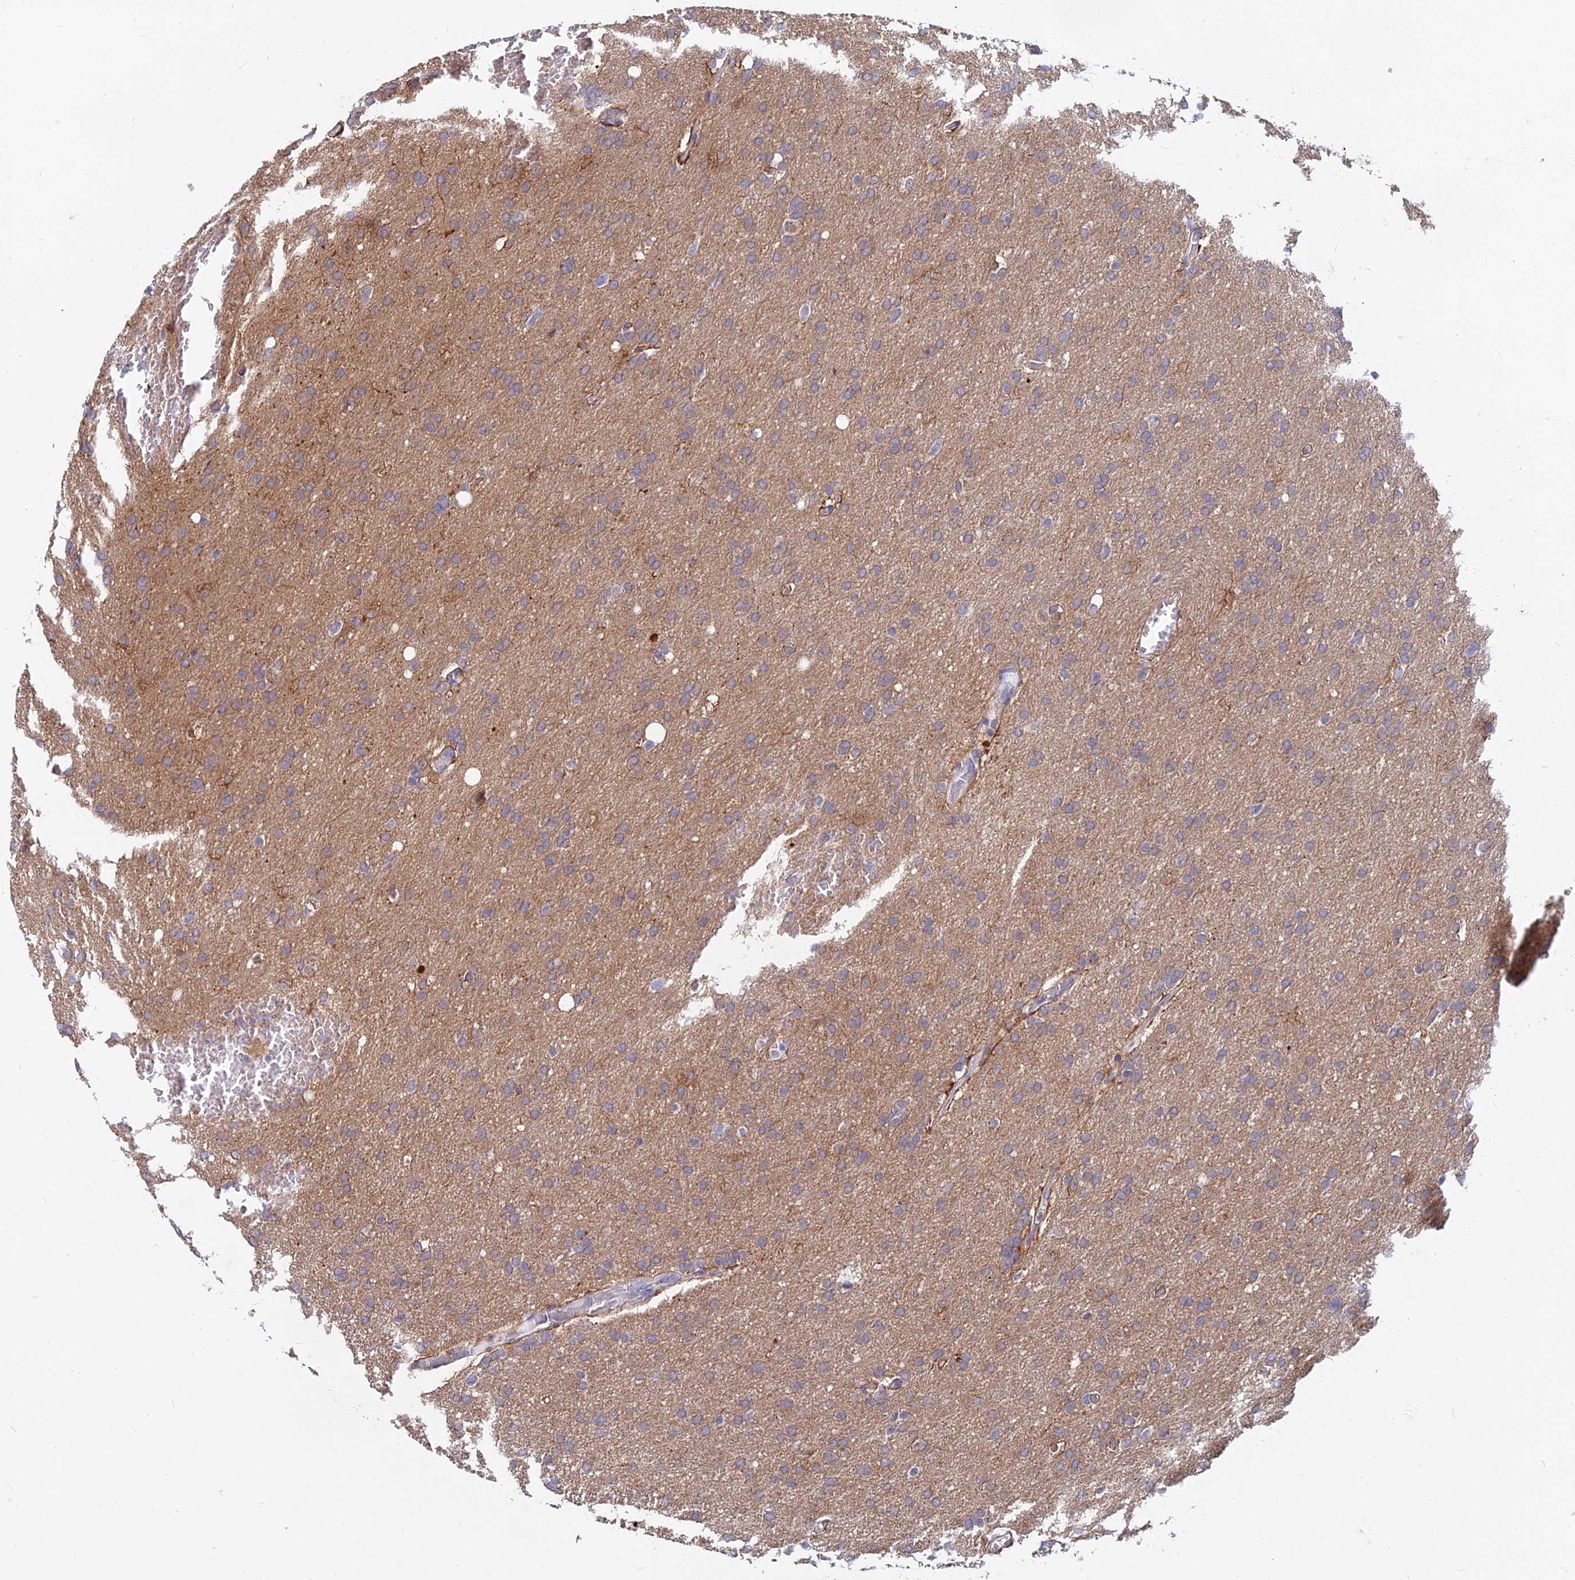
{"staining": {"intensity": "weak", "quantity": "<25%", "location": "cytoplasmic/membranous"}, "tissue": "glioma", "cell_type": "Tumor cells", "image_type": "cancer", "snomed": [{"axis": "morphology", "description": "Glioma, malignant, High grade"}, {"axis": "topography", "description": "Cerebral cortex"}], "caption": "DAB immunohistochemical staining of human malignant glioma (high-grade) shows no significant staining in tumor cells.", "gene": "B3GALT4", "patient": {"sex": "female", "age": 36}}